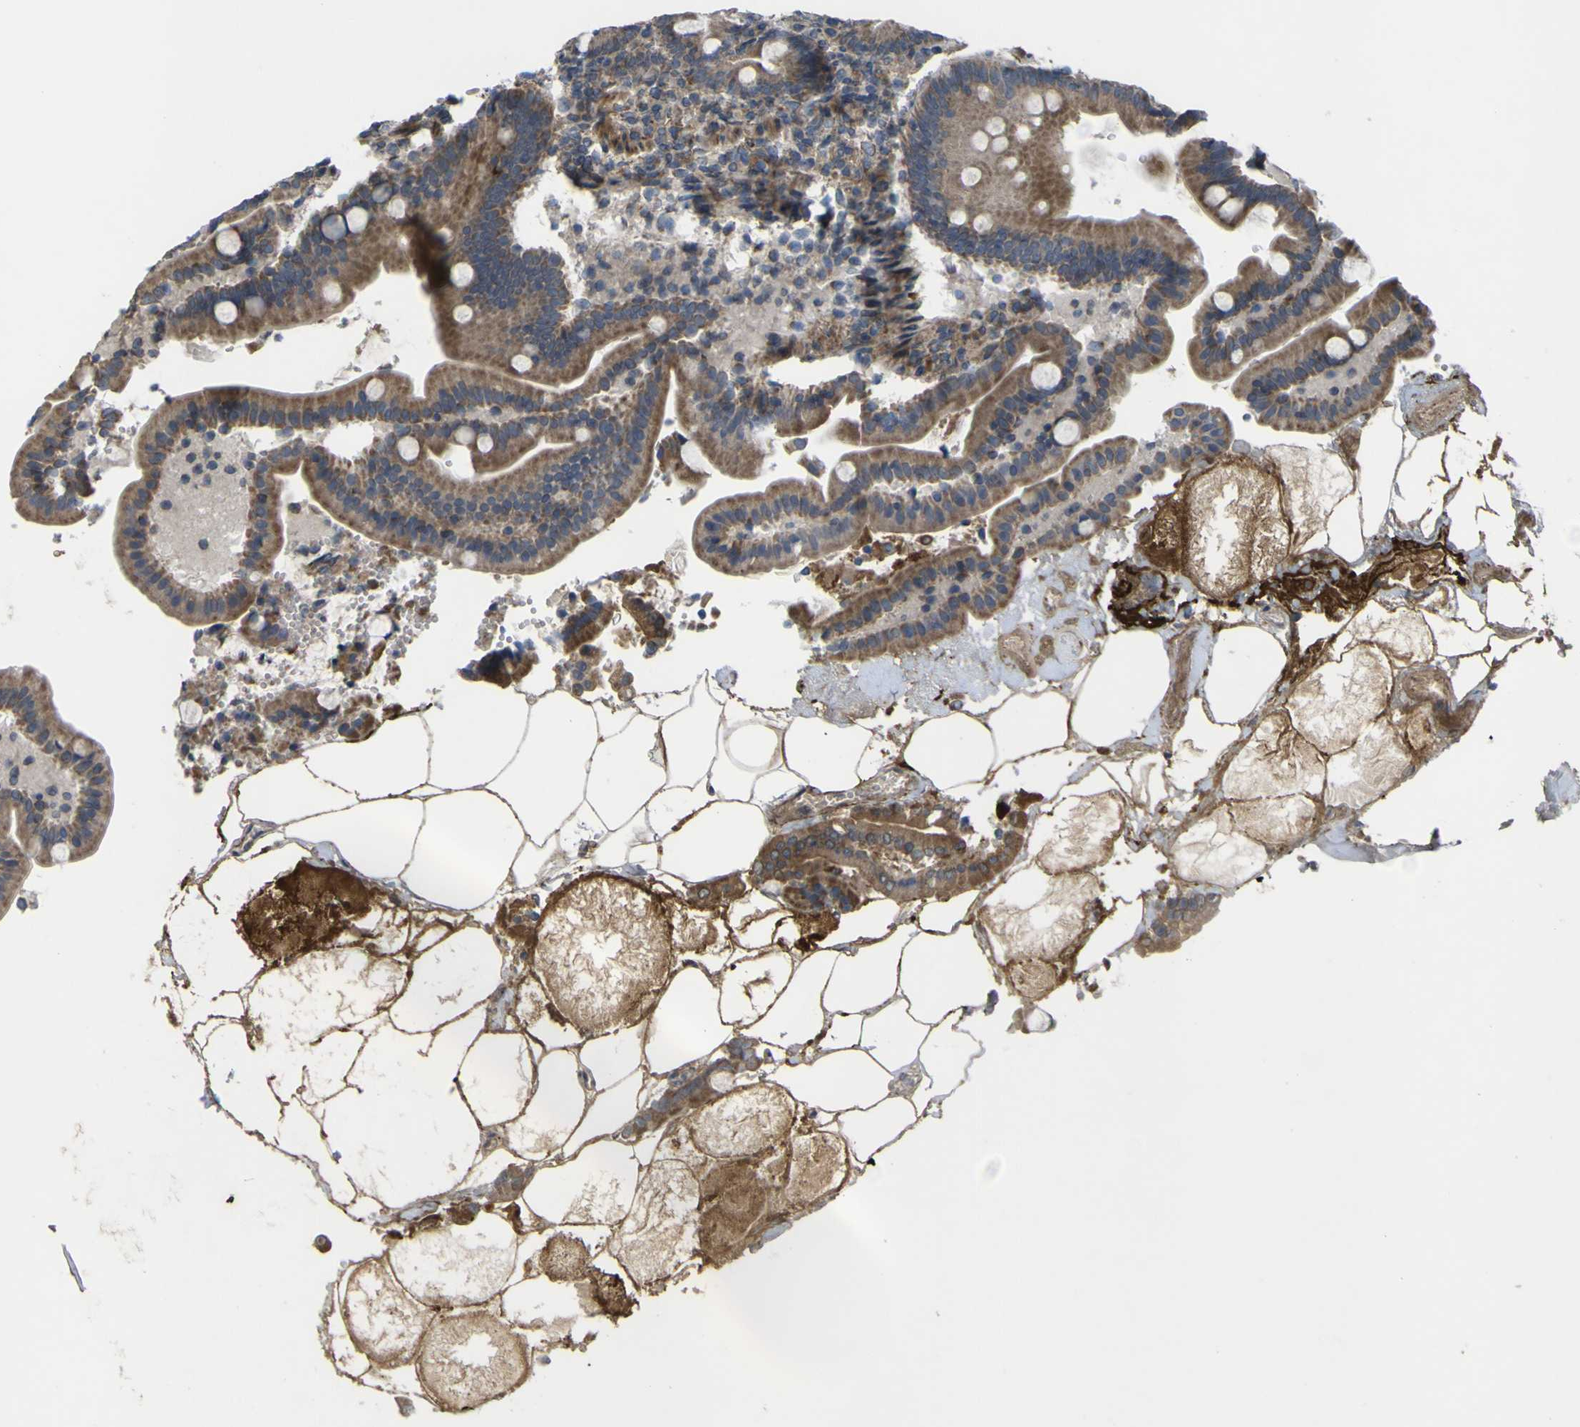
{"staining": {"intensity": "moderate", "quantity": ">75%", "location": "cytoplasmic/membranous"}, "tissue": "duodenum", "cell_type": "Glandular cells", "image_type": "normal", "snomed": [{"axis": "morphology", "description": "Normal tissue, NOS"}, {"axis": "topography", "description": "Duodenum"}], "caption": "Immunohistochemical staining of unremarkable human duodenum exhibits moderate cytoplasmic/membranous protein staining in approximately >75% of glandular cells. The protein of interest is stained brown, and the nuclei are stained in blue (DAB (3,3'-diaminobenzidine) IHC with brightfield microscopy, high magnification).", "gene": "GPLD1", "patient": {"sex": "male", "age": 54}}